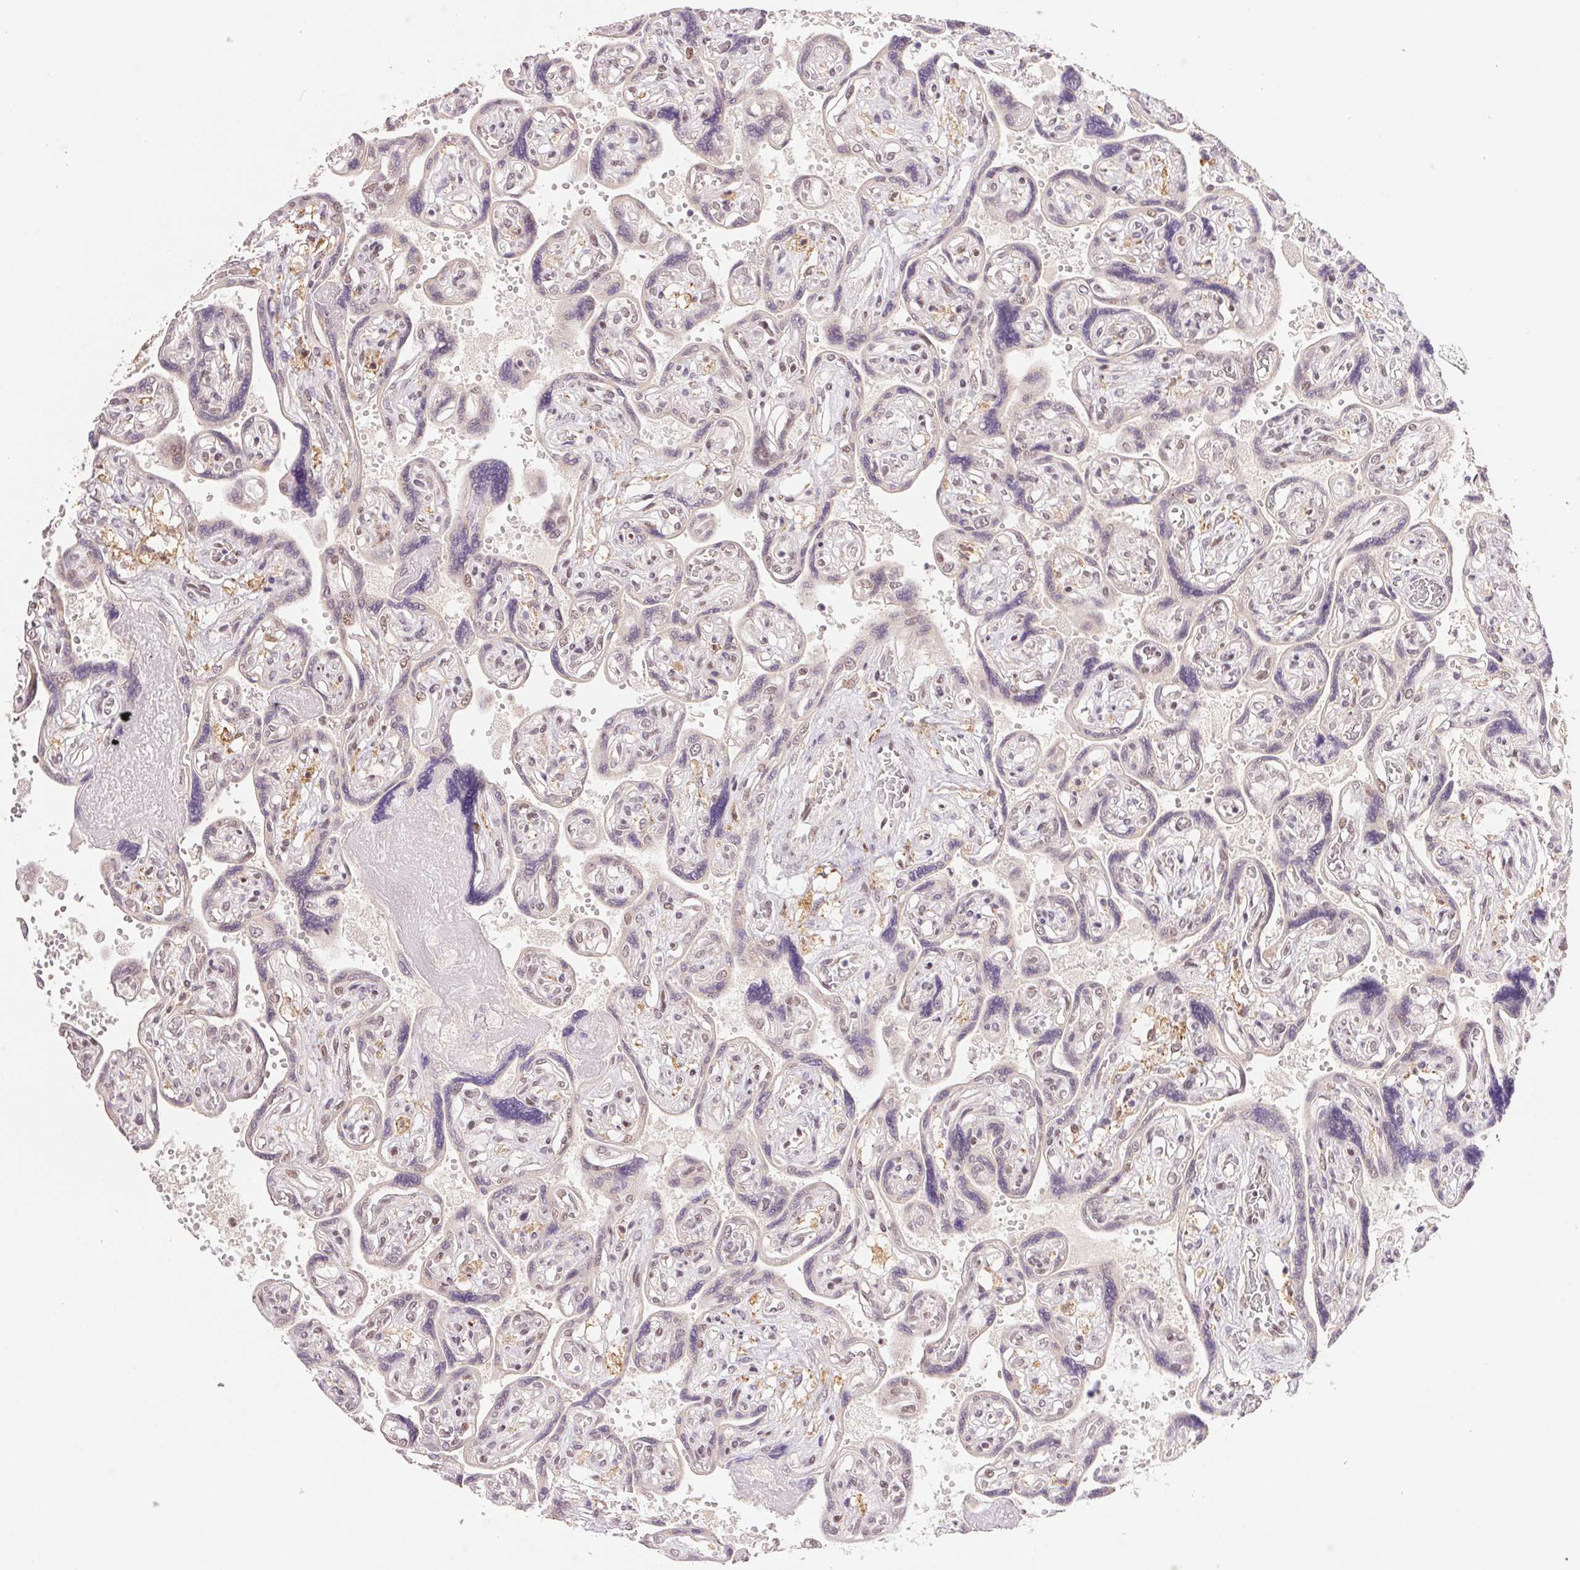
{"staining": {"intensity": "moderate", "quantity": "25%-75%", "location": "nuclear"}, "tissue": "placenta", "cell_type": "Decidual cells", "image_type": "normal", "snomed": [{"axis": "morphology", "description": "Normal tissue, NOS"}, {"axis": "topography", "description": "Placenta"}], "caption": "IHC micrograph of benign placenta: human placenta stained using immunohistochemistry exhibits medium levels of moderate protein expression localized specifically in the nuclear of decidual cells, appearing as a nuclear brown color.", "gene": "PRPF18", "patient": {"sex": "female", "age": 32}}